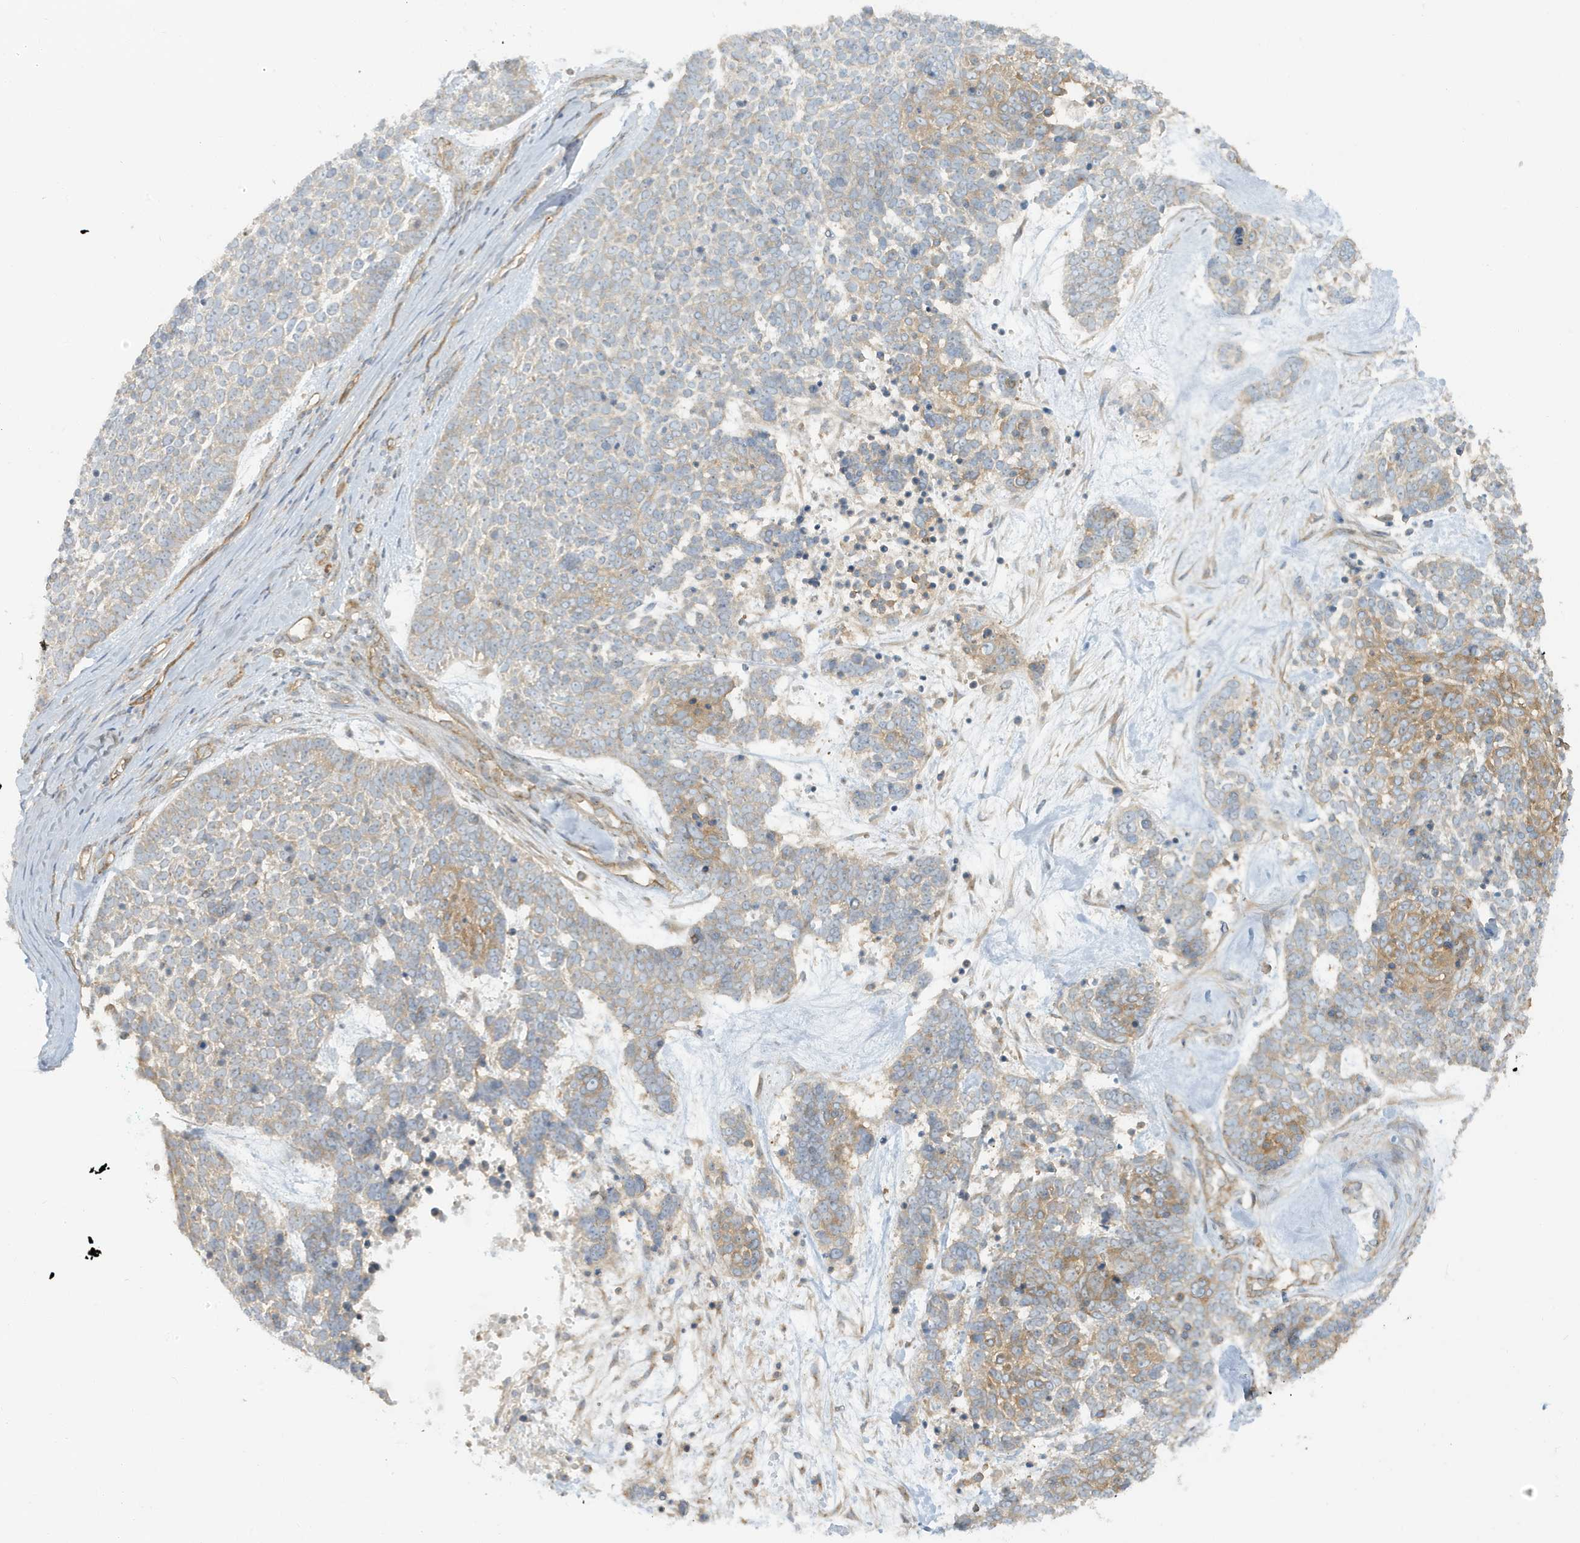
{"staining": {"intensity": "weak", "quantity": "<25%", "location": "cytoplasmic/membranous"}, "tissue": "skin cancer", "cell_type": "Tumor cells", "image_type": "cancer", "snomed": [{"axis": "morphology", "description": "Basal cell carcinoma"}, {"axis": "topography", "description": "Skin"}], "caption": "A high-resolution image shows IHC staining of skin cancer, which exhibits no significant expression in tumor cells.", "gene": "ATP23", "patient": {"sex": "female", "age": 81}}